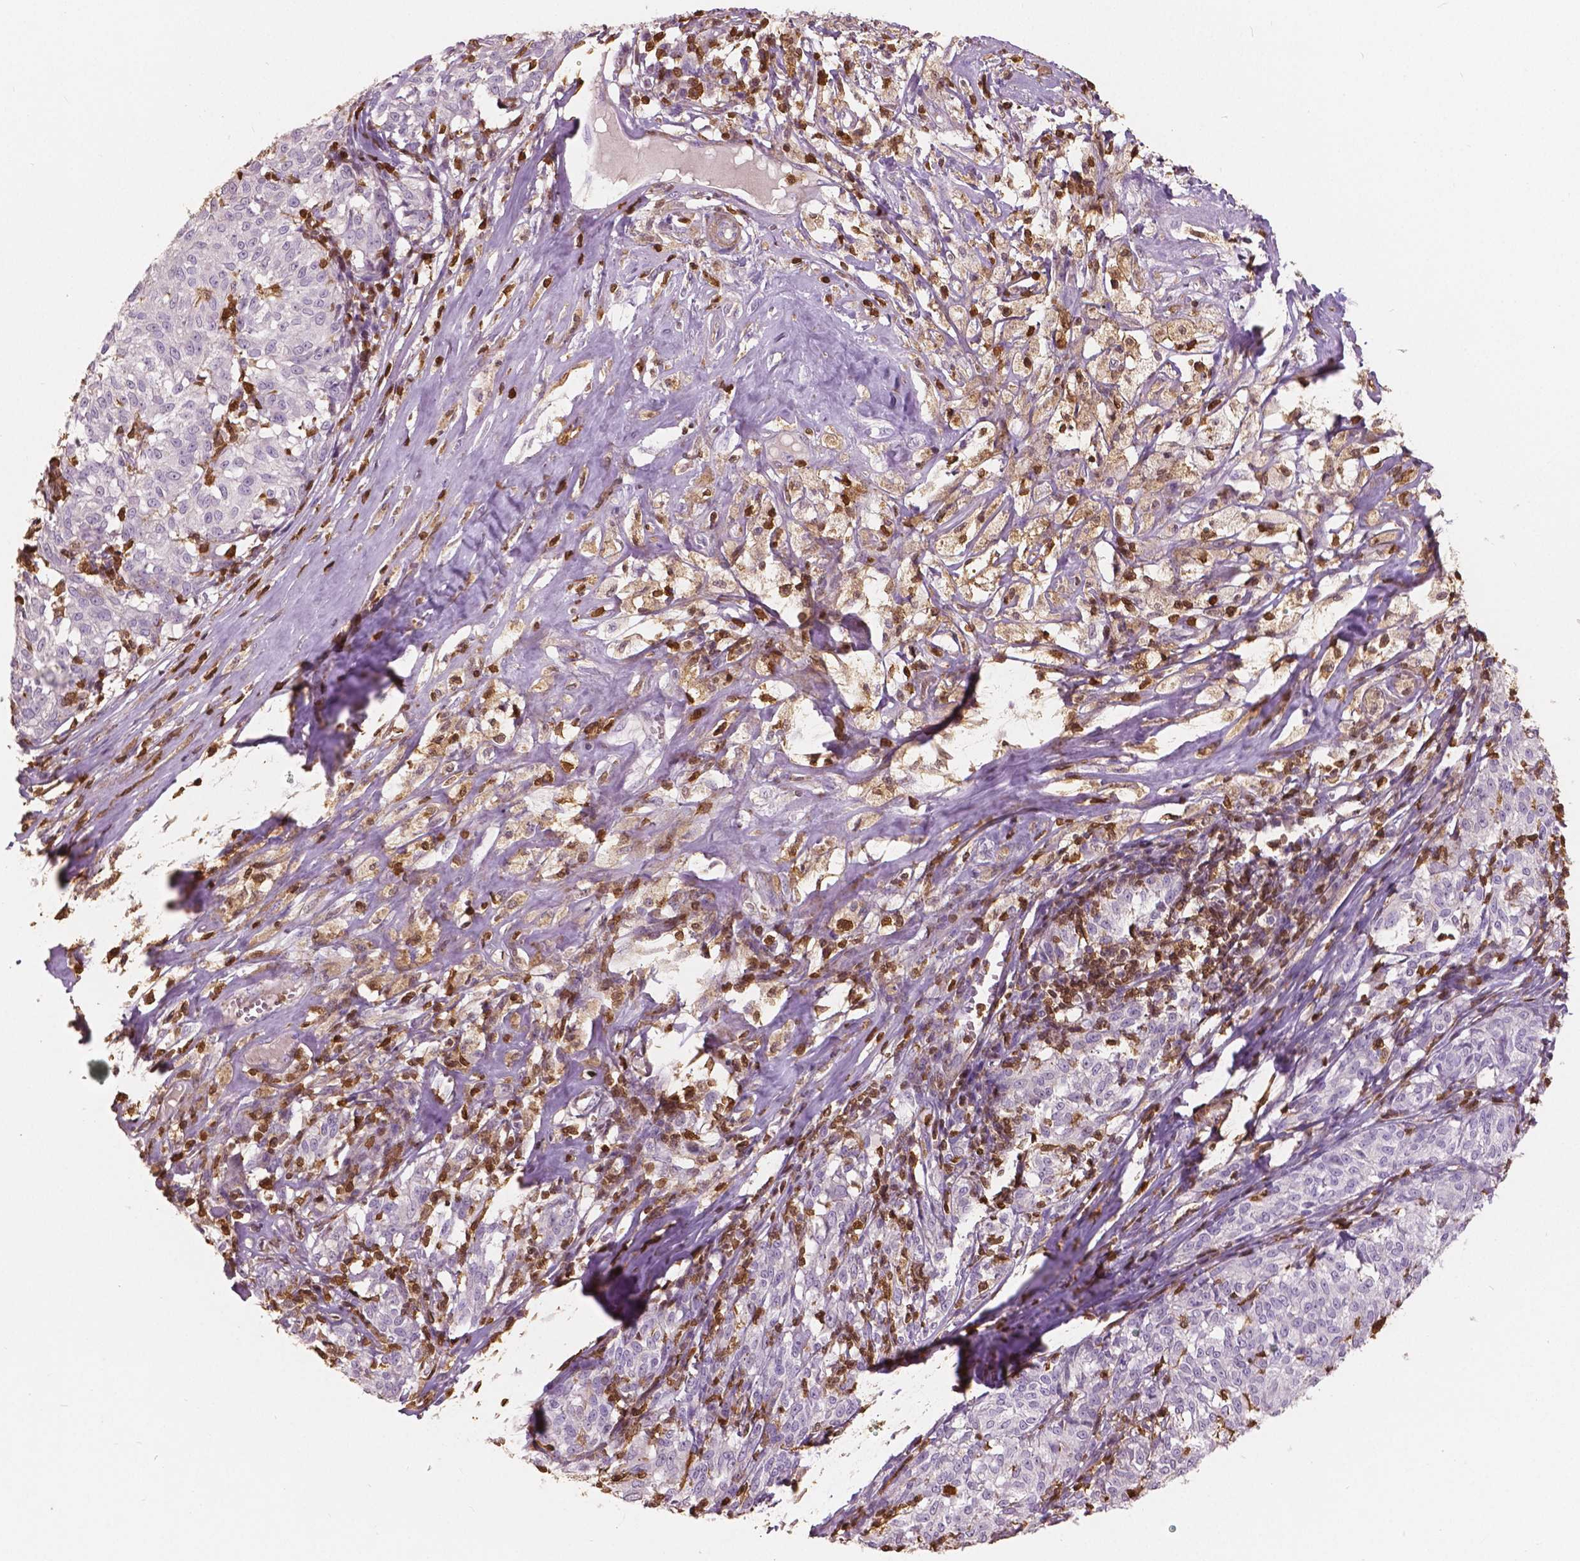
{"staining": {"intensity": "negative", "quantity": "none", "location": "none"}, "tissue": "melanoma", "cell_type": "Tumor cells", "image_type": "cancer", "snomed": [{"axis": "morphology", "description": "Malignant melanoma, NOS"}, {"axis": "topography", "description": "Skin"}], "caption": "The micrograph displays no staining of tumor cells in malignant melanoma.", "gene": "S100A4", "patient": {"sex": "female", "age": 72}}